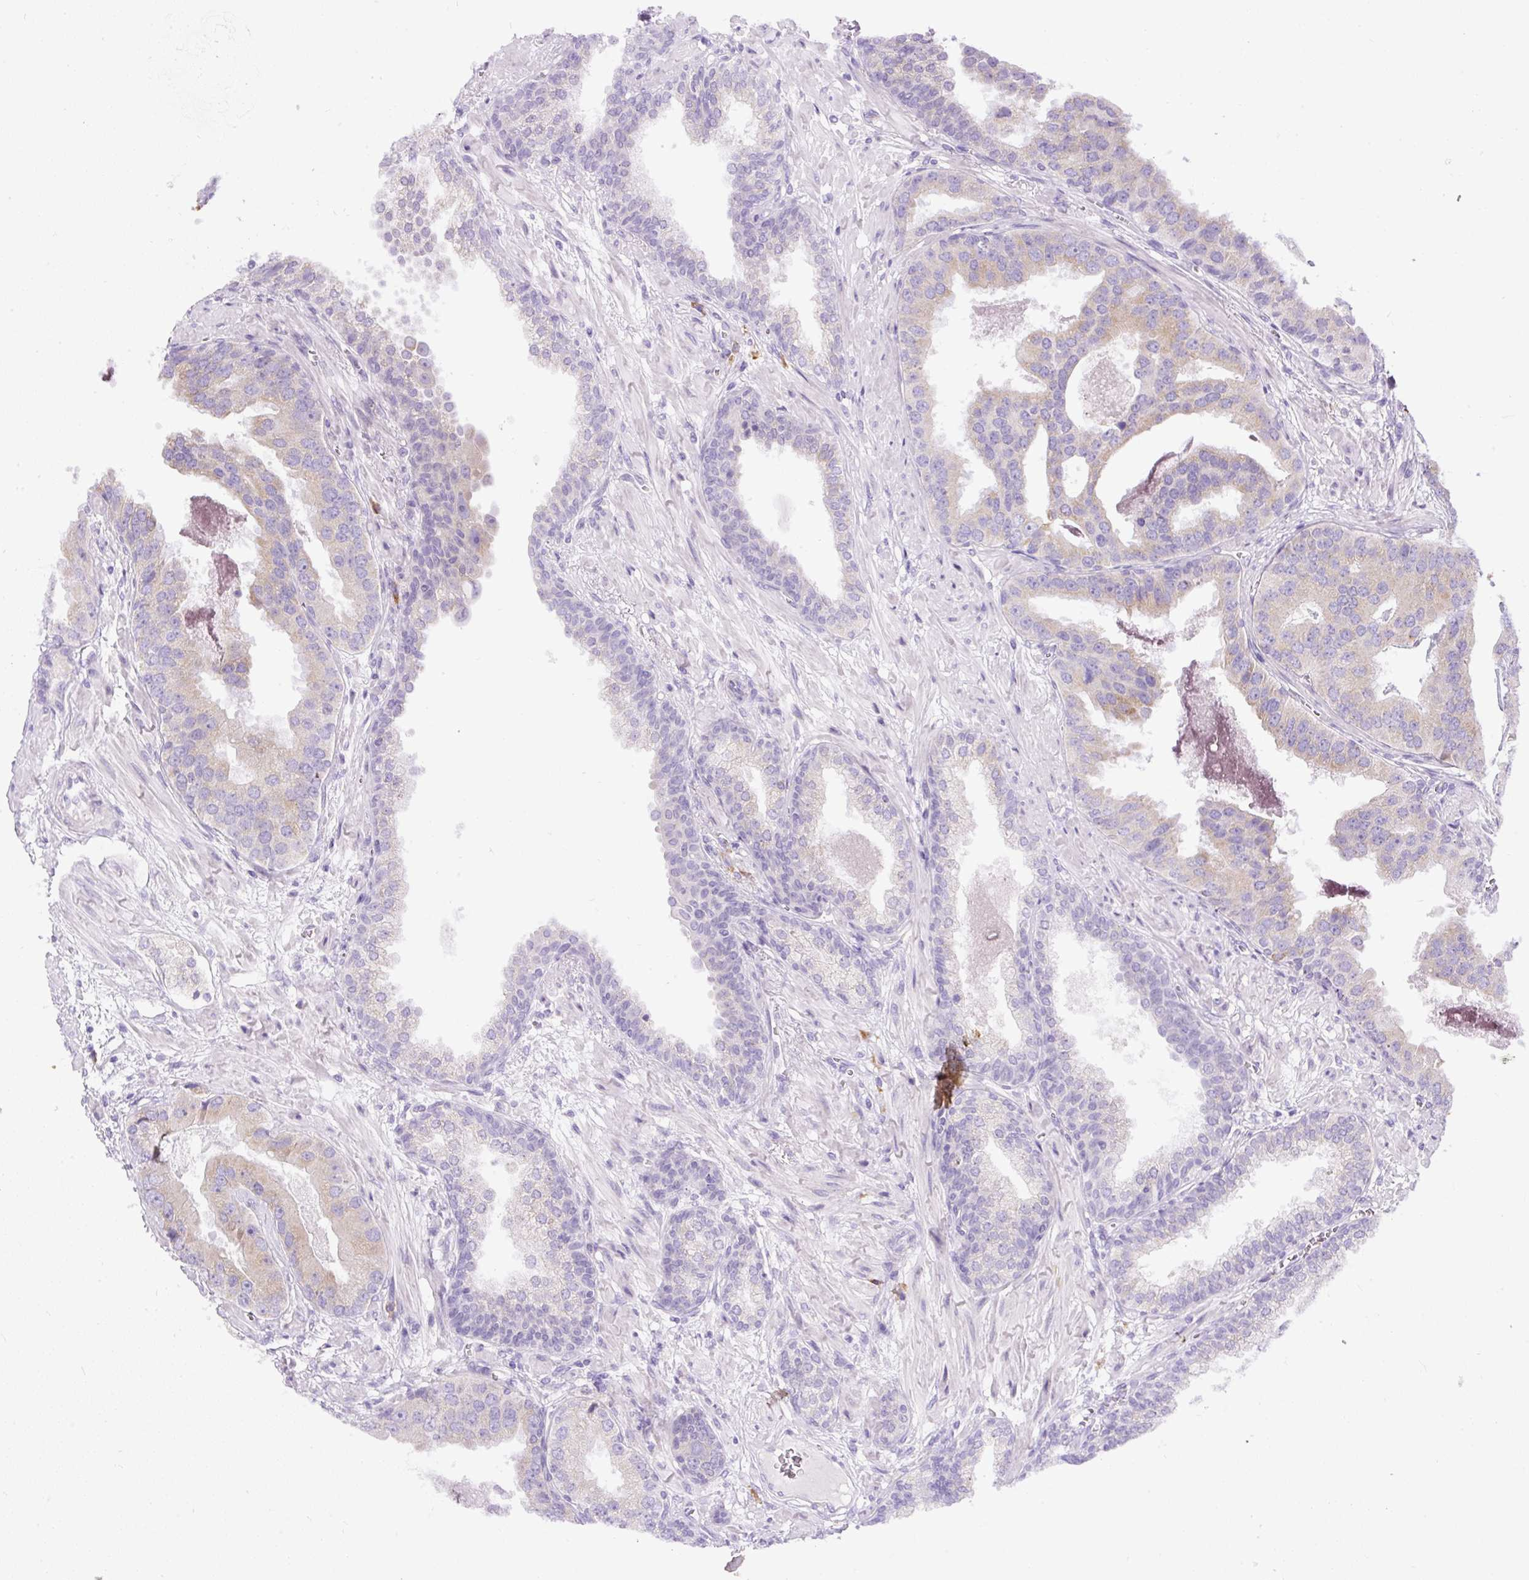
{"staining": {"intensity": "weak", "quantity": "25%-75%", "location": "cytoplasmic/membranous"}, "tissue": "prostate cancer", "cell_type": "Tumor cells", "image_type": "cancer", "snomed": [{"axis": "morphology", "description": "Adenocarcinoma, High grade"}, {"axis": "topography", "description": "Prostate"}], "caption": "This micrograph exhibits immunohistochemistry (IHC) staining of human prostate adenocarcinoma (high-grade), with low weak cytoplasmic/membranous positivity in about 25%-75% of tumor cells.", "gene": "SYBU", "patient": {"sex": "male", "age": 71}}